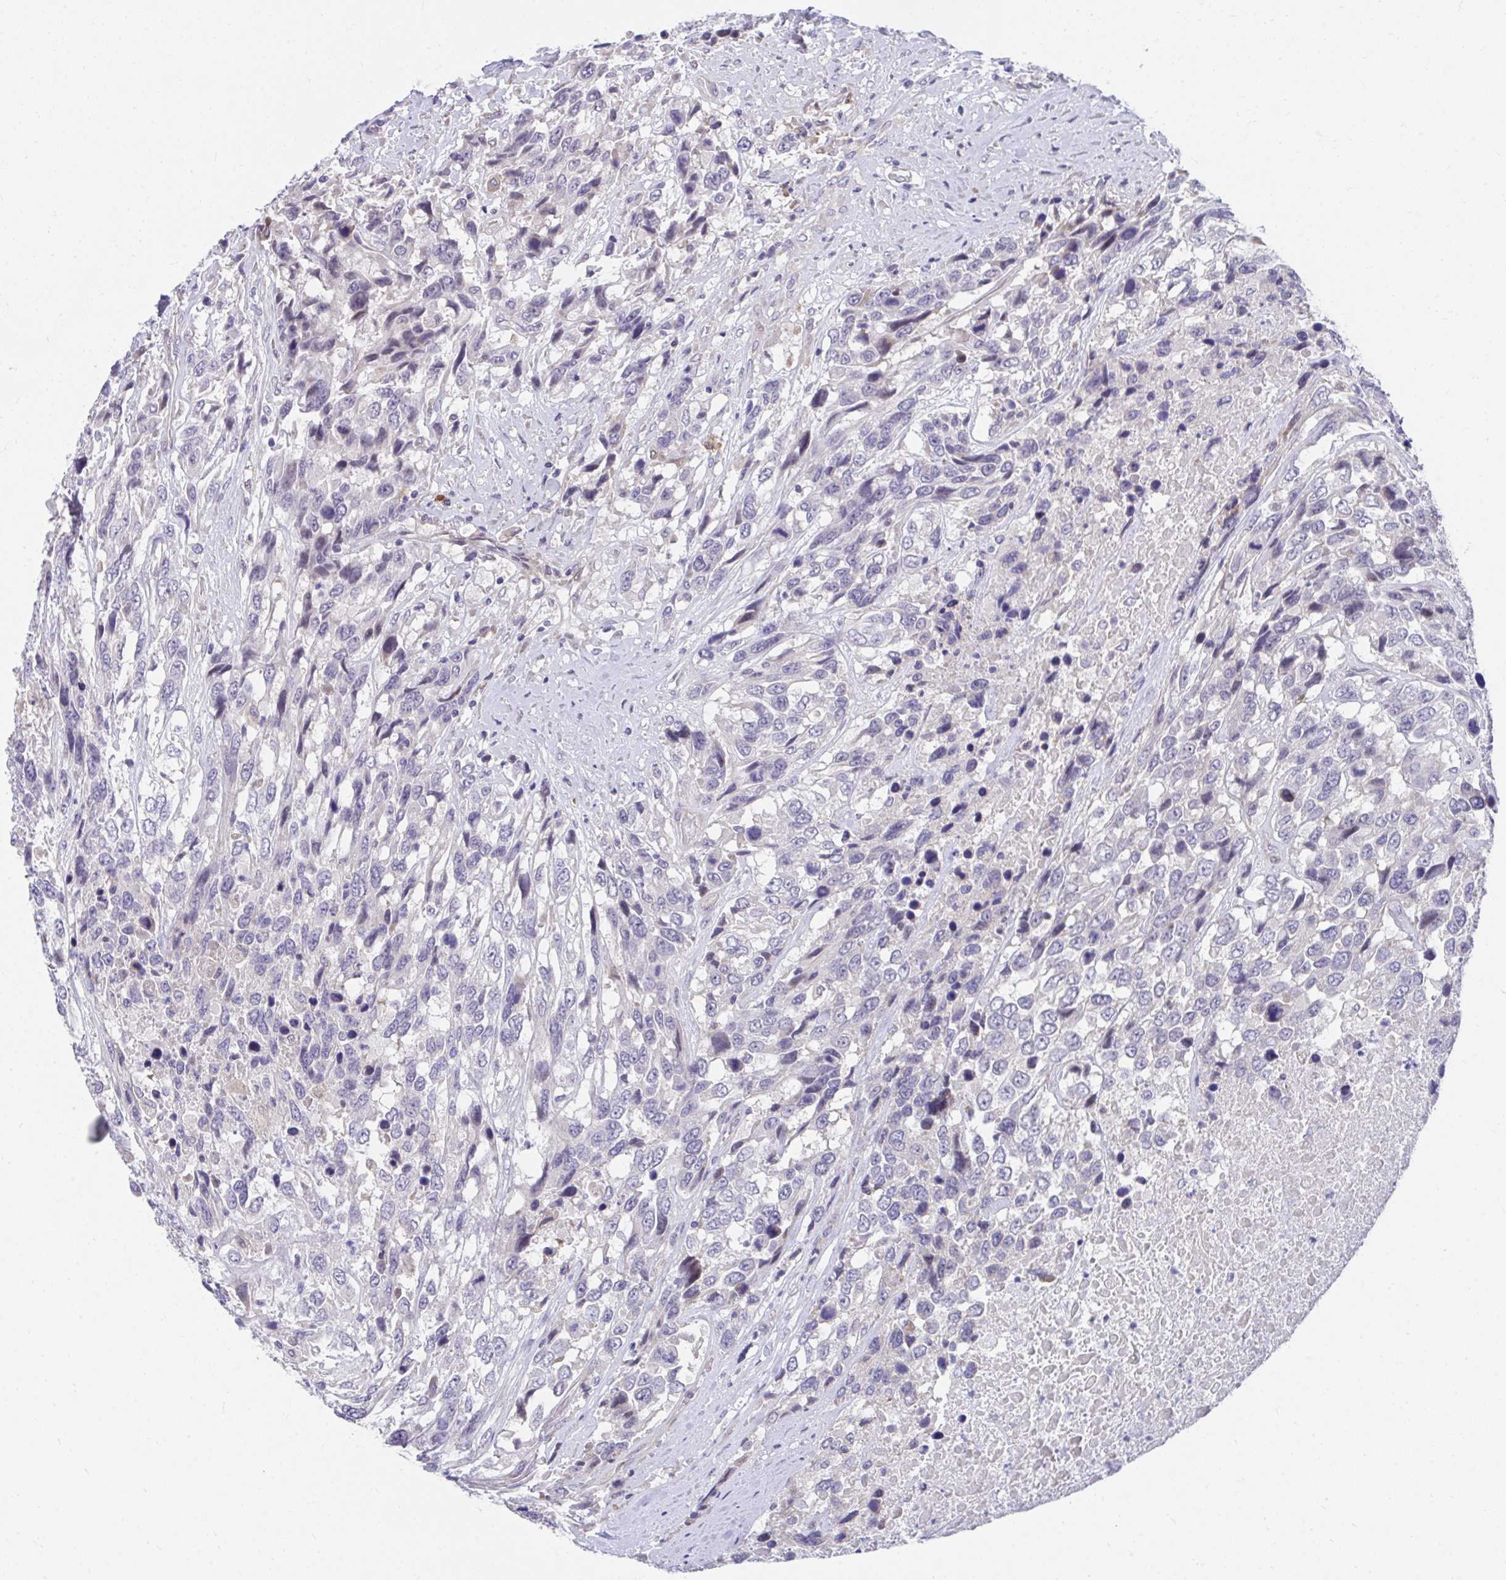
{"staining": {"intensity": "negative", "quantity": "none", "location": "none"}, "tissue": "urothelial cancer", "cell_type": "Tumor cells", "image_type": "cancer", "snomed": [{"axis": "morphology", "description": "Urothelial carcinoma, High grade"}, {"axis": "topography", "description": "Urinary bladder"}], "caption": "High power microscopy photomicrograph of an IHC micrograph of urothelial cancer, revealing no significant expression in tumor cells. The staining was performed using DAB (3,3'-diaminobenzidine) to visualize the protein expression in brown, while the nuclei were stained in blue with hematoxylin (Magnification: 20x).", "gene": "SLAMF7", "patient": {"sex": "female", "age": 70}}